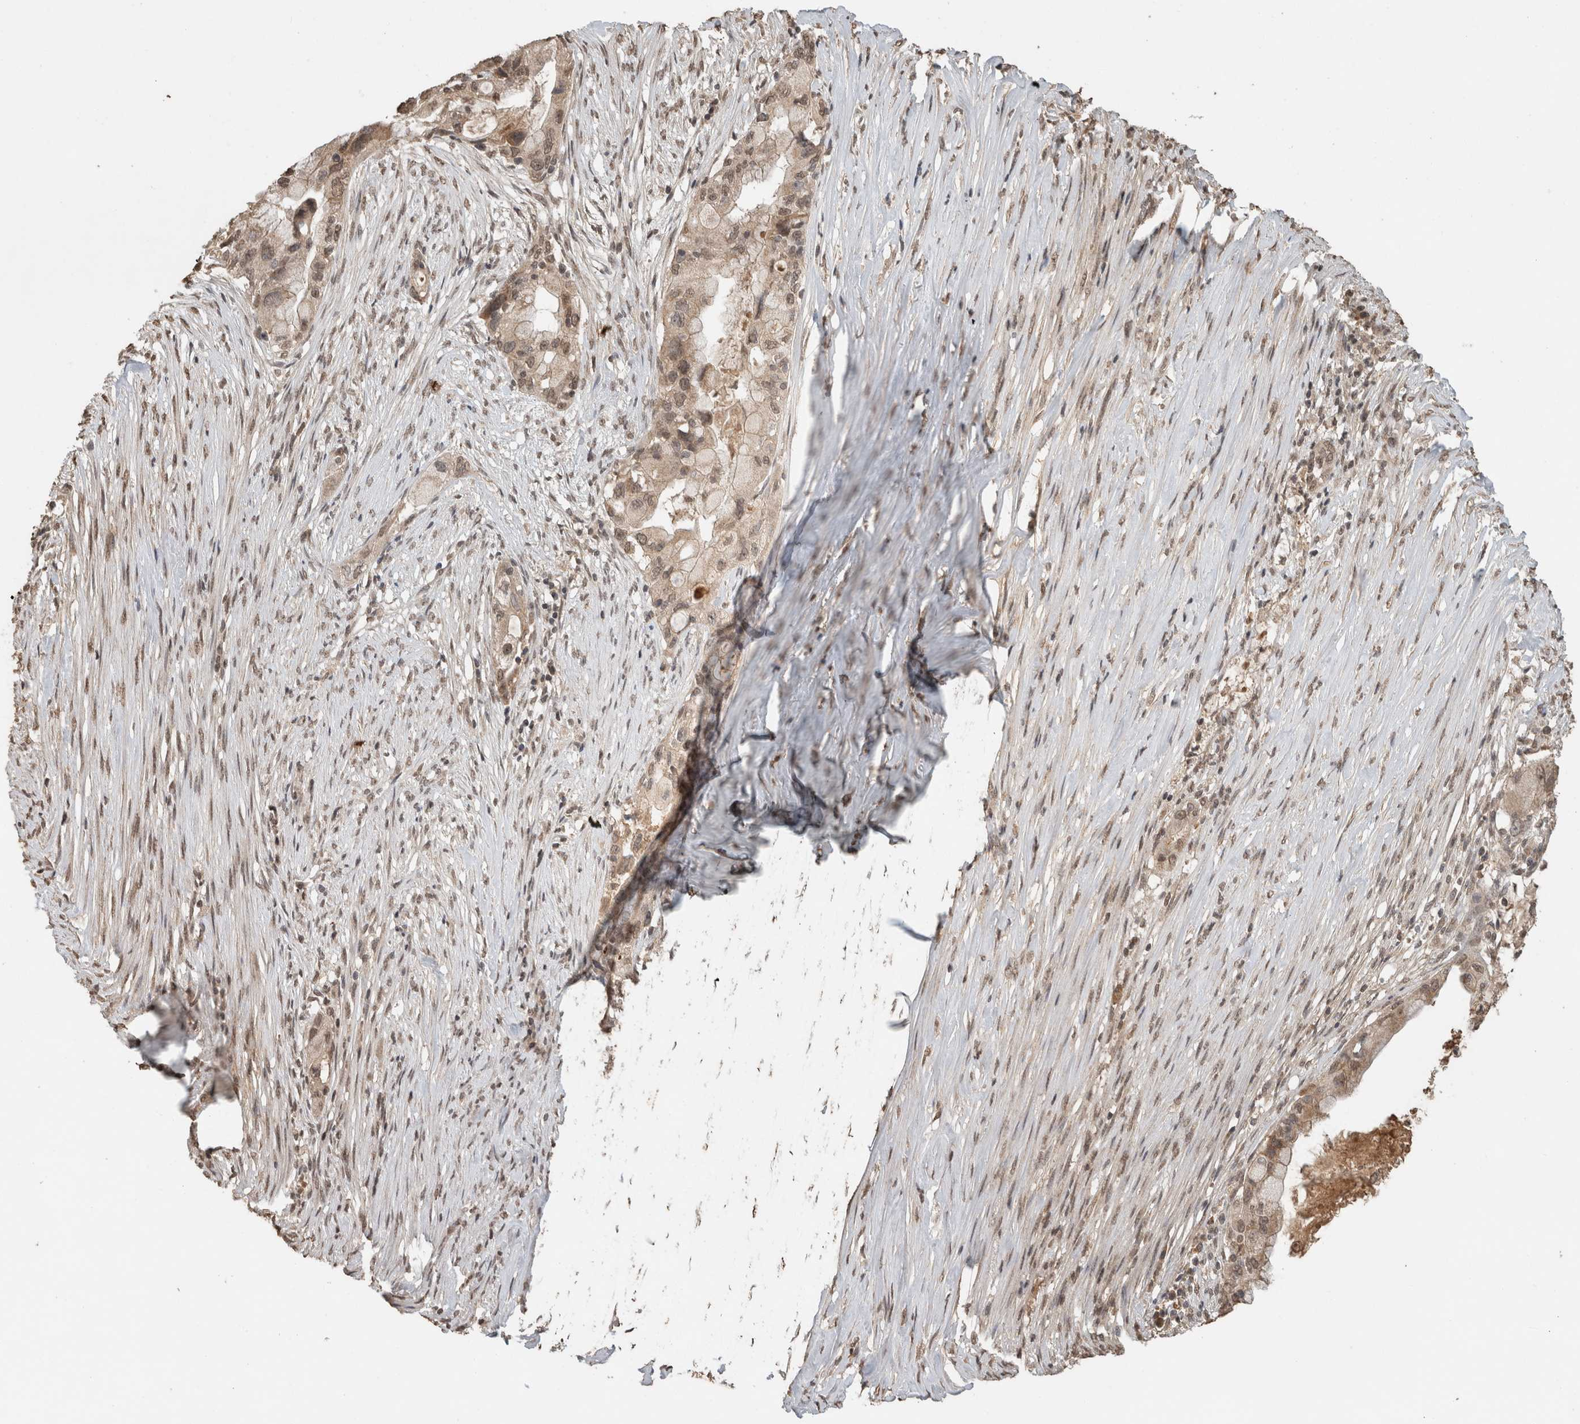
{"staining": {"intensity": "moderate", "quantity": ">75%", "location": "cytoplasmic/membranous,nuclear"}, "tissue": "pancreatic cancer", "cell_type": "Tumor cells", "image_type": "cancer", "snomed": [{"axis": "morphology", "description": "Adenocarcinoma, NOS"}, {"axis": "topography", "description": "Pancreas"}], "caption": "This image exhibits immunohistochemistry (IHC) staining of human pancreatic cancer, with medium moderate cytoplasmic/membranous and nuclear positivity in about >75% of tumor cells.", "gene": "FAM3A", "patient": {"sex": "male", "age": 53}}